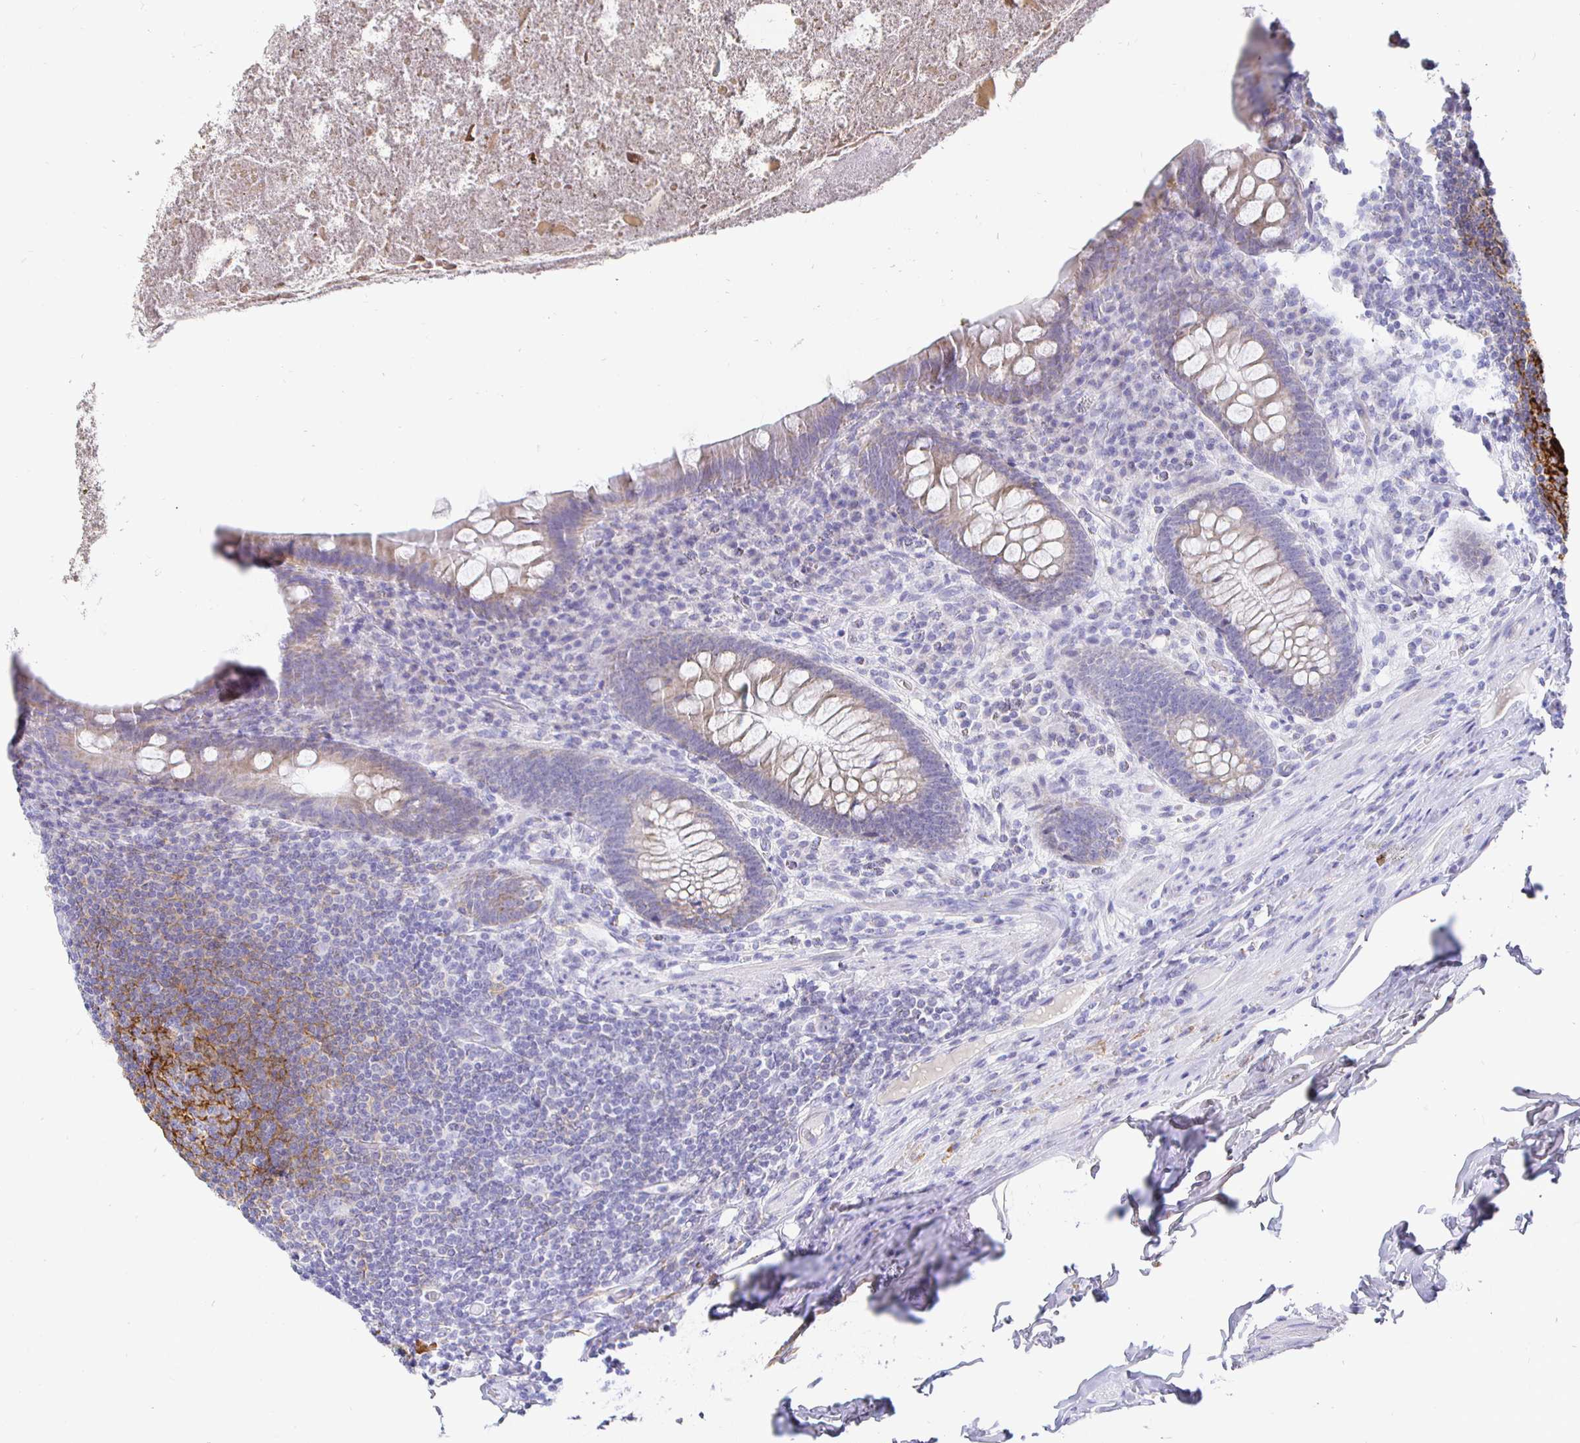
{"staining": {"intensity": "weak", "quantity": "25%-75%", "location": "cytoplasmic/membranous"}, "tissue": "appendix", "cell_type": "Glandular cells", "image_type": "normal", "snomed": [{"axis": "morphology", "description": "Normal tissue, NOS"}, {"axis": "topography", "description": "Appendix"}], "caption": "Normal appendix shows weak cytoplasmic/membranous staining in about 25%-75% of glandular cells, visualized by immunohistochemistry. (DAB (3,3'-diaminobenzidine) = brown stain, brightfield microscopy at high magnification).", "gene": "CR2", "patient": {"sex": "male", "age": 71}}